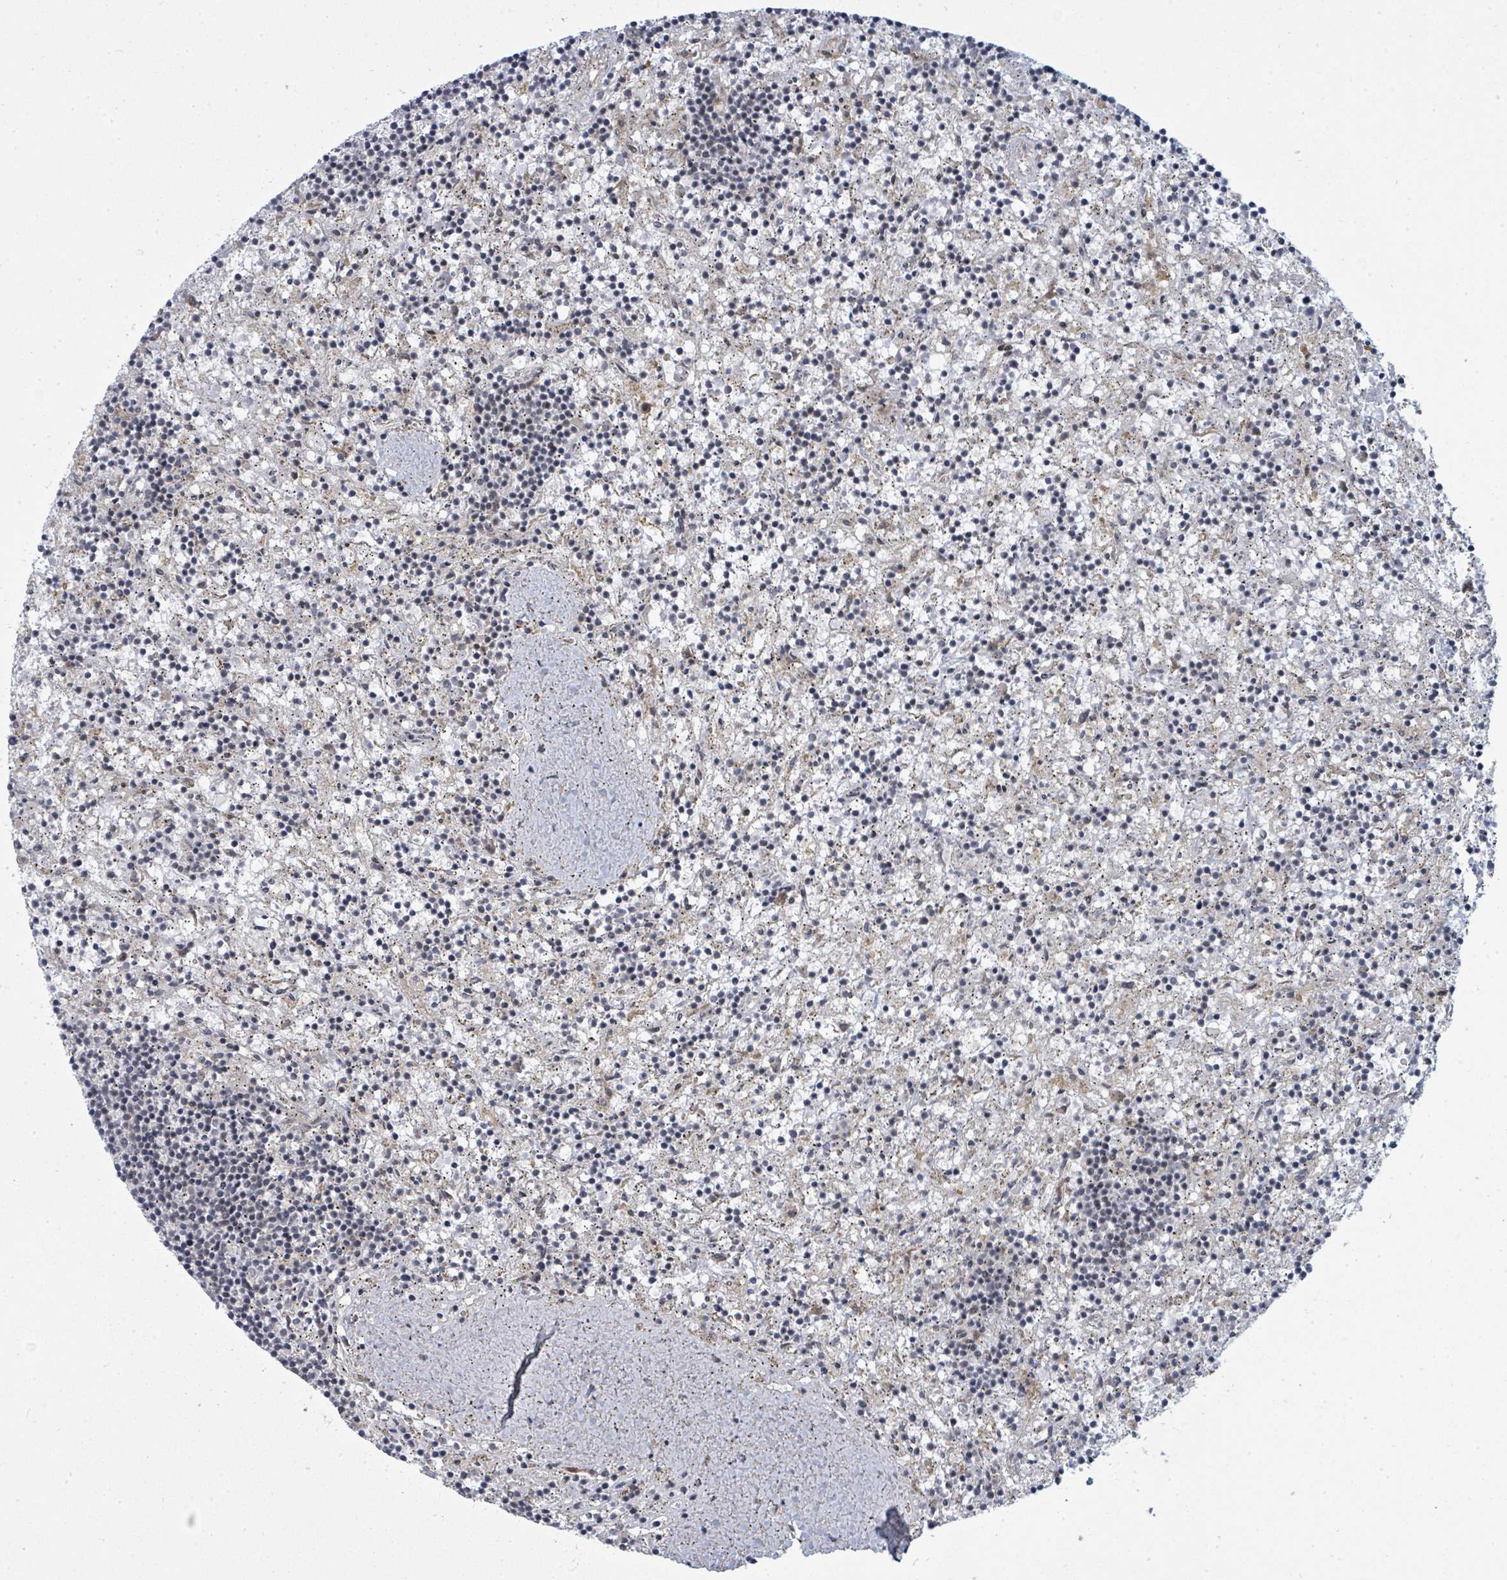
{"staining": {"intensity": "negative", "quantity": "none", "location": "none"}, "tissue": "lymphoma", "cell_type": "Tumor cells", "image_type": "cancer", "snomed": [{"axis": "morphology", "description": "Malignant lymphoma, non-Hodgkin's type, Low grade"}, {"axis": "topography", "description": "Spleen"}], "caption": "This image is of malignant lymphoma, non-Hodgkin's type (low-grade) stained with IHC to label a protein in brown with the nuclei are counter-stained blue. There is no expression in tumor cells.", "gene": "PSMG2", "patient": {"sex": "male", "age": 76}}